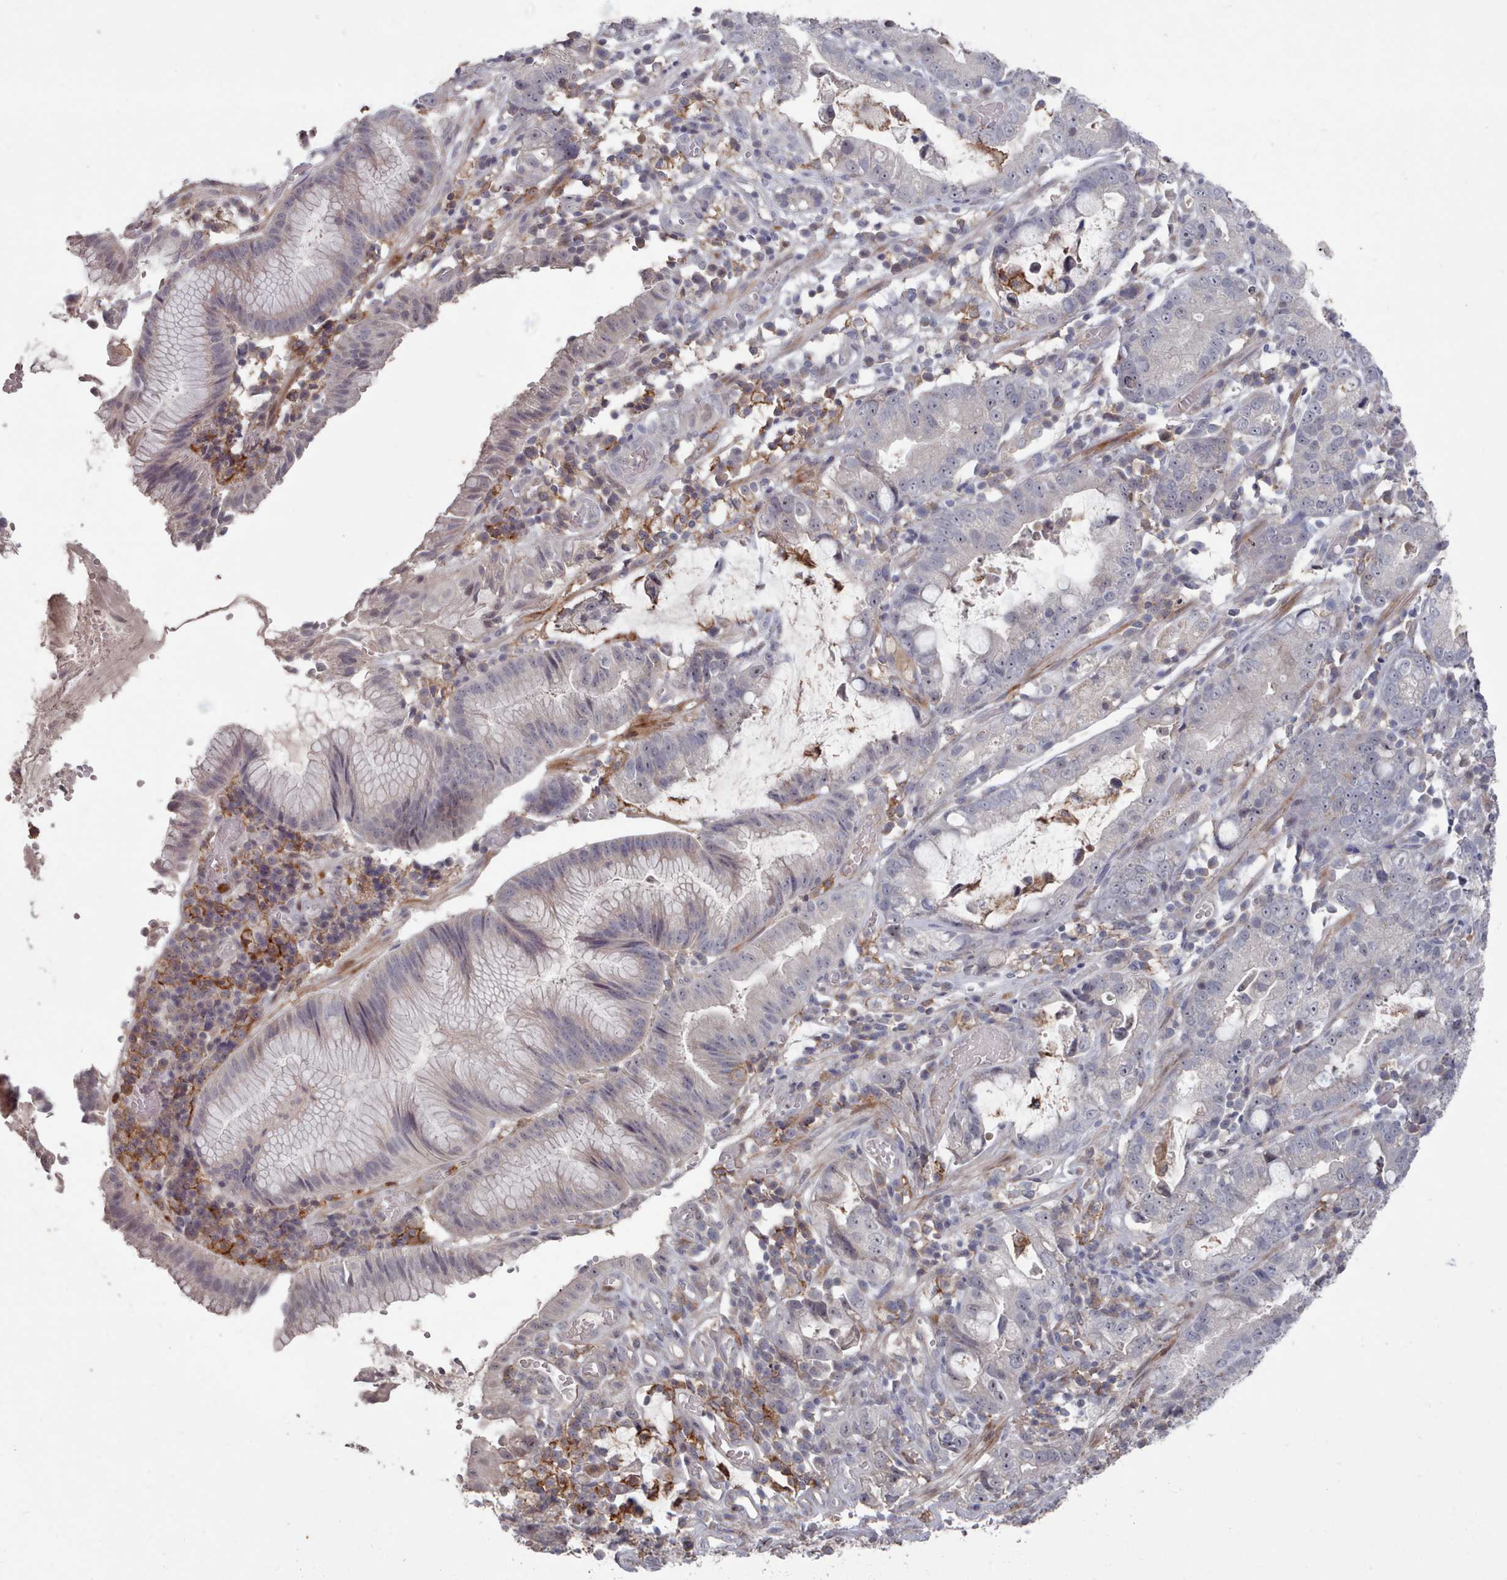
{"staining": {"intensity": "negative", "quantity": "none", "location": "none"}, "tissue": "stomach cancer", "cell_type": "Tumor cells", "image_type": "cancer", "snomed": [{"axis": "morphology", "description": "Adenocarcinoma, NOS"}, {"axis": "topography", "description": "Stomach"}], "caption": "This image is of stomach adenocarcinoma stained with IHC to label a protein in brown with the nuclei are counter-stained blue. There is no positivity in tumor cells.", "gene": "COL8A2", "patient": {"sex": "male", "age": 55}}